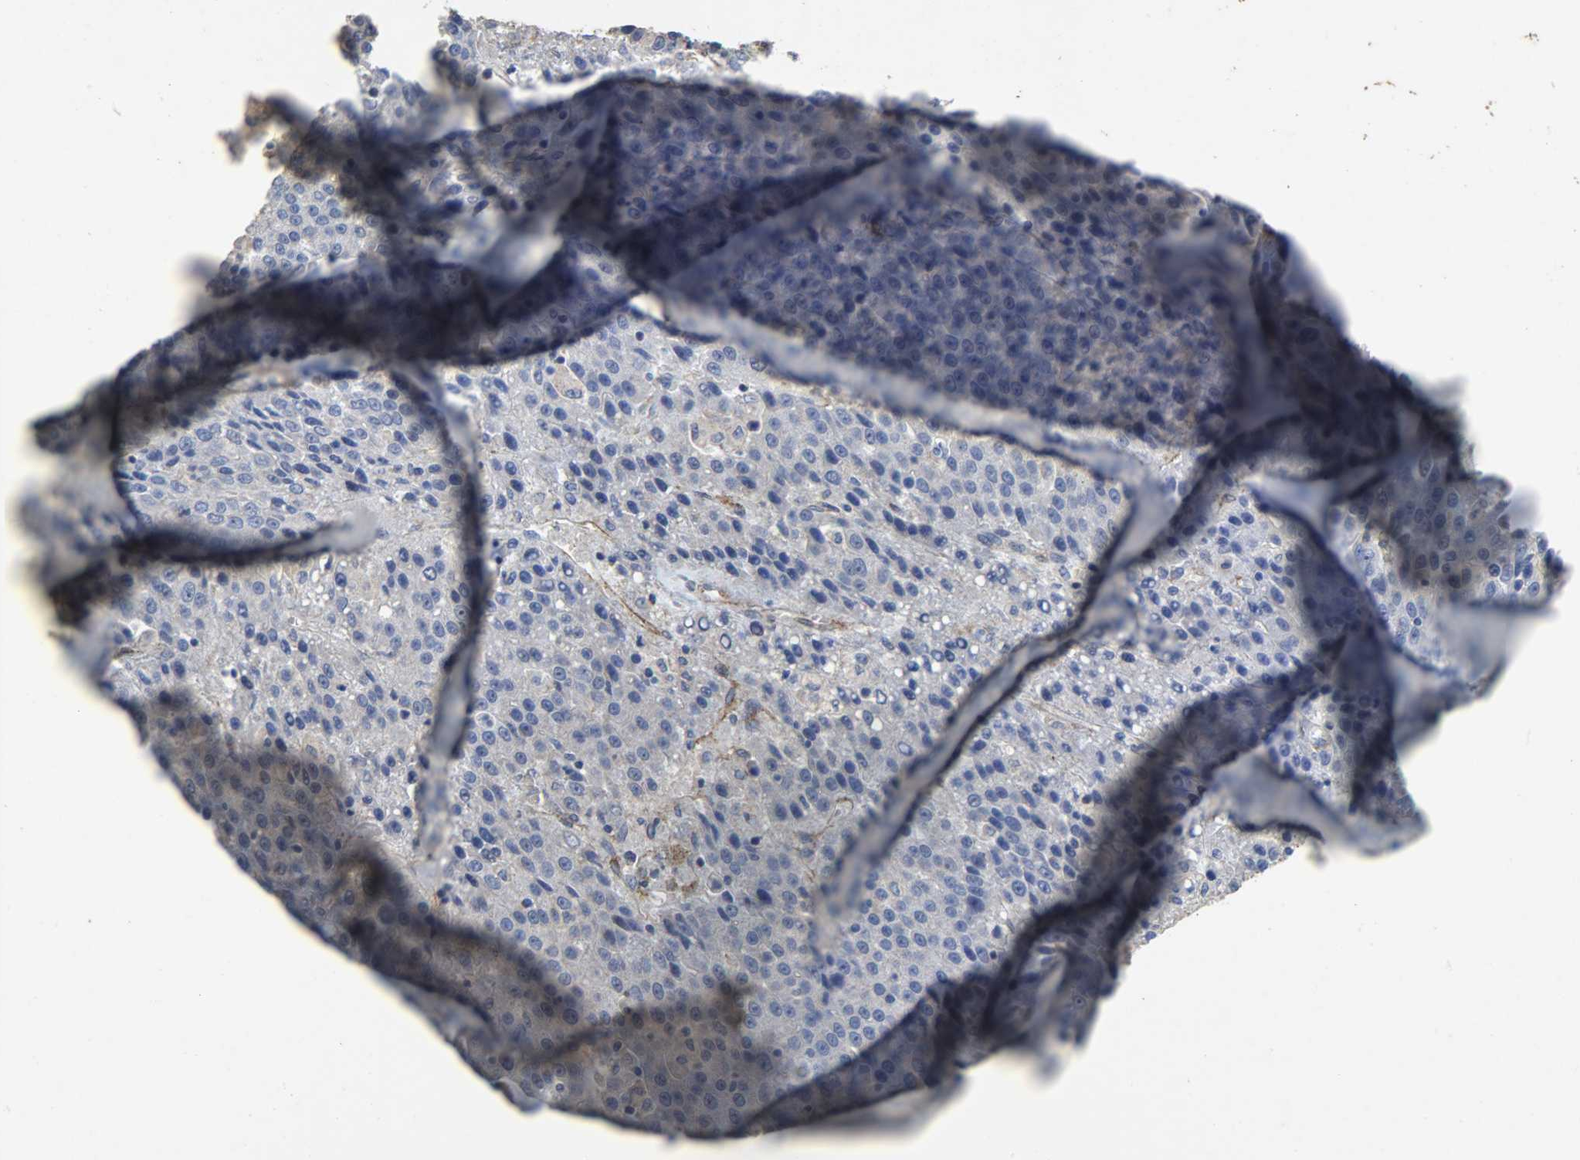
{"staining": {"intensity": "negative", "quantity": "none", "location": "none"}, "tissue": "liver cancer", "cell_type": "Tumor cells", "image_type": "cancer", "snomed": [{"axis": "morphology", "description": "Carcinoma, Hepatocellular, NOS"}, {"axis": "topography", "description": "Liver"}], "caption": "IHC photomicrograph of liver cancer (hepatocellular carcinoma) stained for a protein (brown), which reveals no staining in tumor cells. (Stains: DAB (3,3'-diaminobenzidine) immunohistochemistry with hematoxylin counter stain, Microscopy: brightfield microscopy at high magnification).", "gene": "TPM4", "patient": {"sex": "female", "age": 53}}